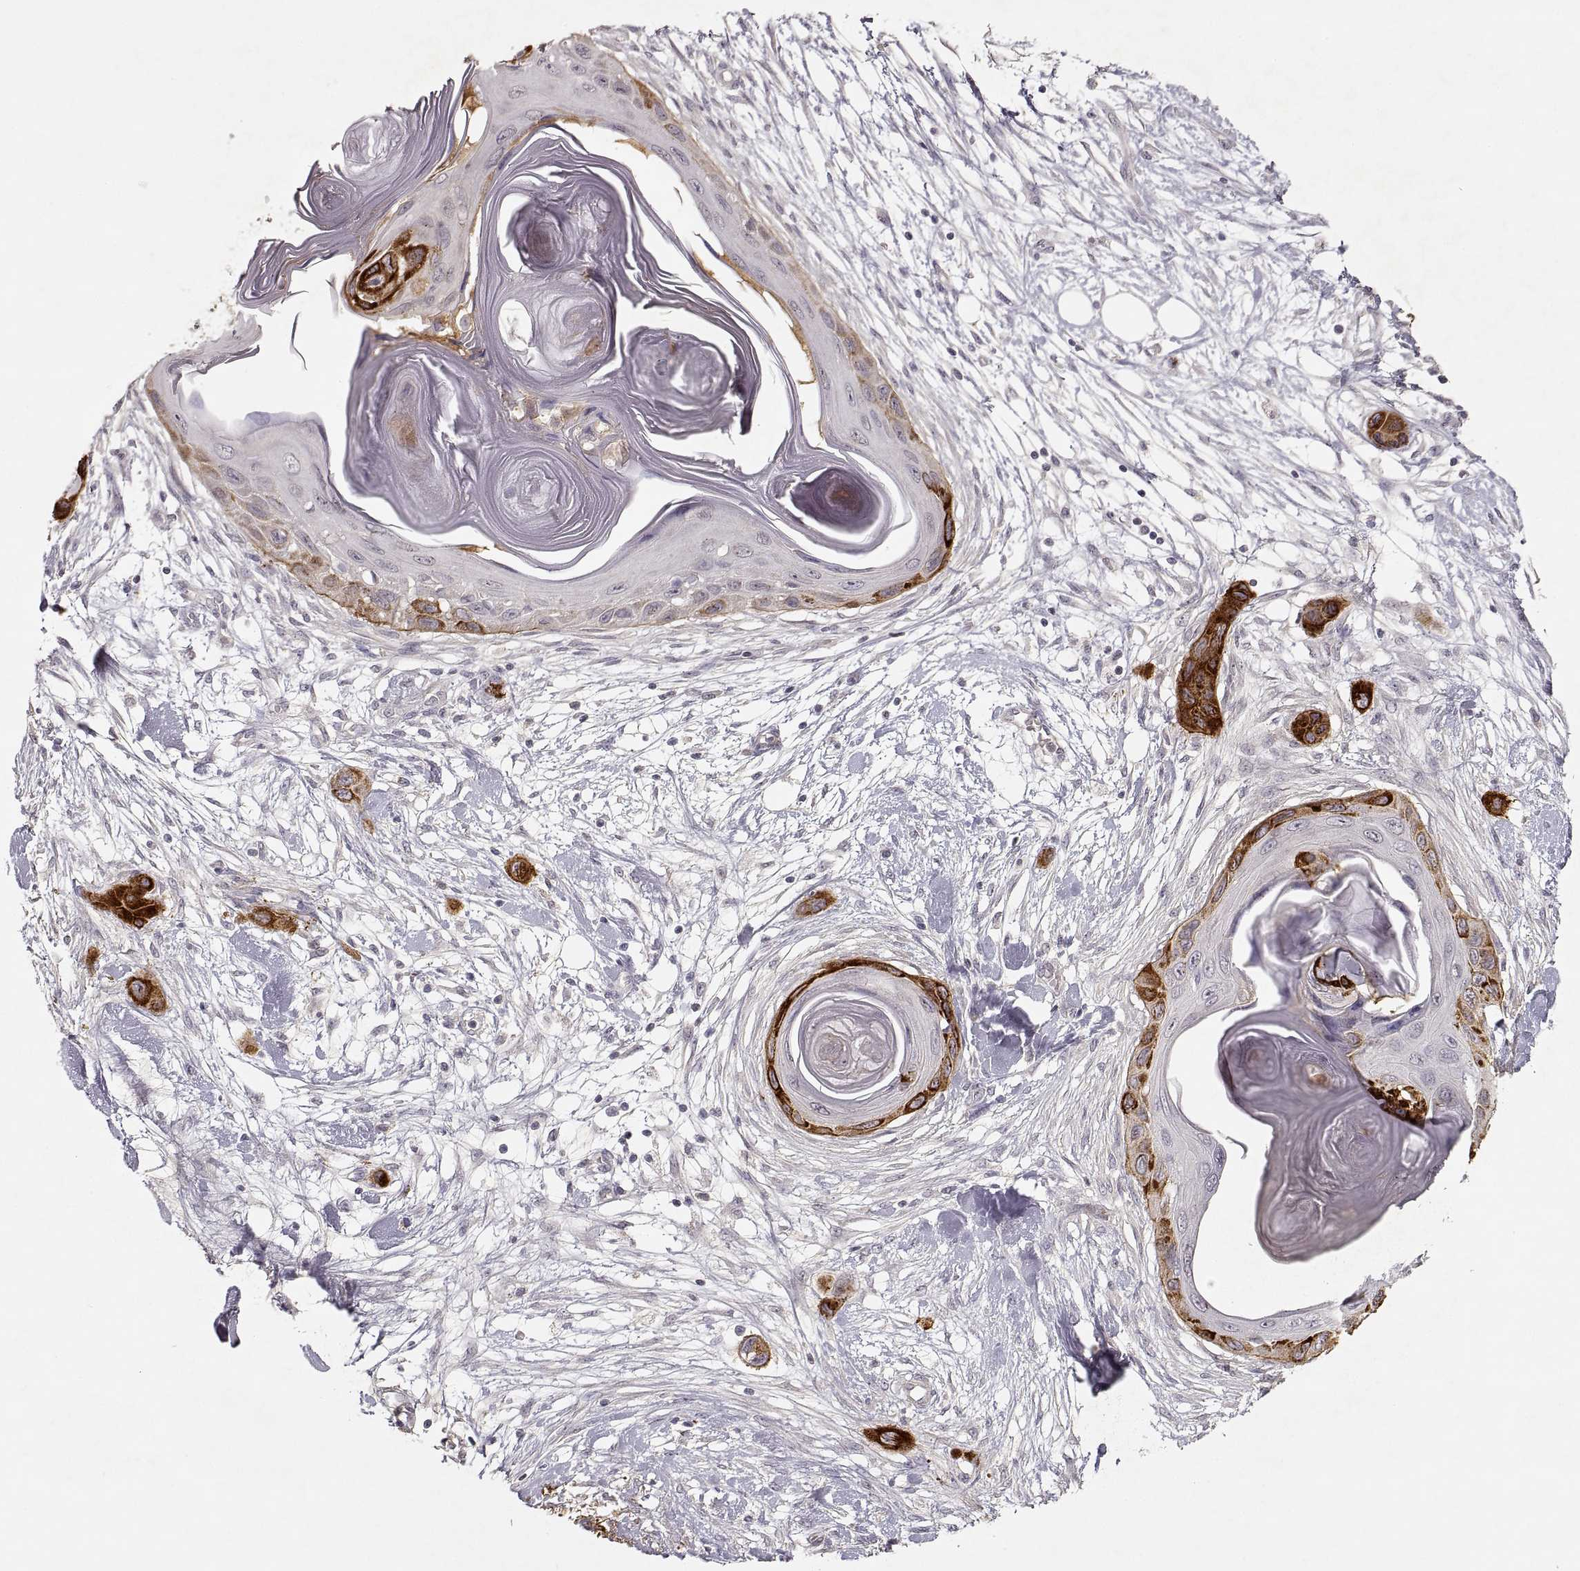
{"staining": {"intensity": "strong", "quantity": "<25%", "location": "cytoplasmic/membranous"}, "tissue": "skin cancer", "cell_type": "Tumor cells", "image_type": "cancer", "snomed": [{"axis": "morphology", "description": "Squamous cell carcinoma, NOS"}, {"axis": "topography", "description": "Skin"}], "caption": "IHC (DAB (3,3'-diaminobenzidine)) staining of human skin squamous cell carcinoma reveals strong cytoplasmic/membranous protein staining in approximately <25% of tumor cells.", "gene": "LAMC2", "patient": {"sex": "male", "age": 79}}